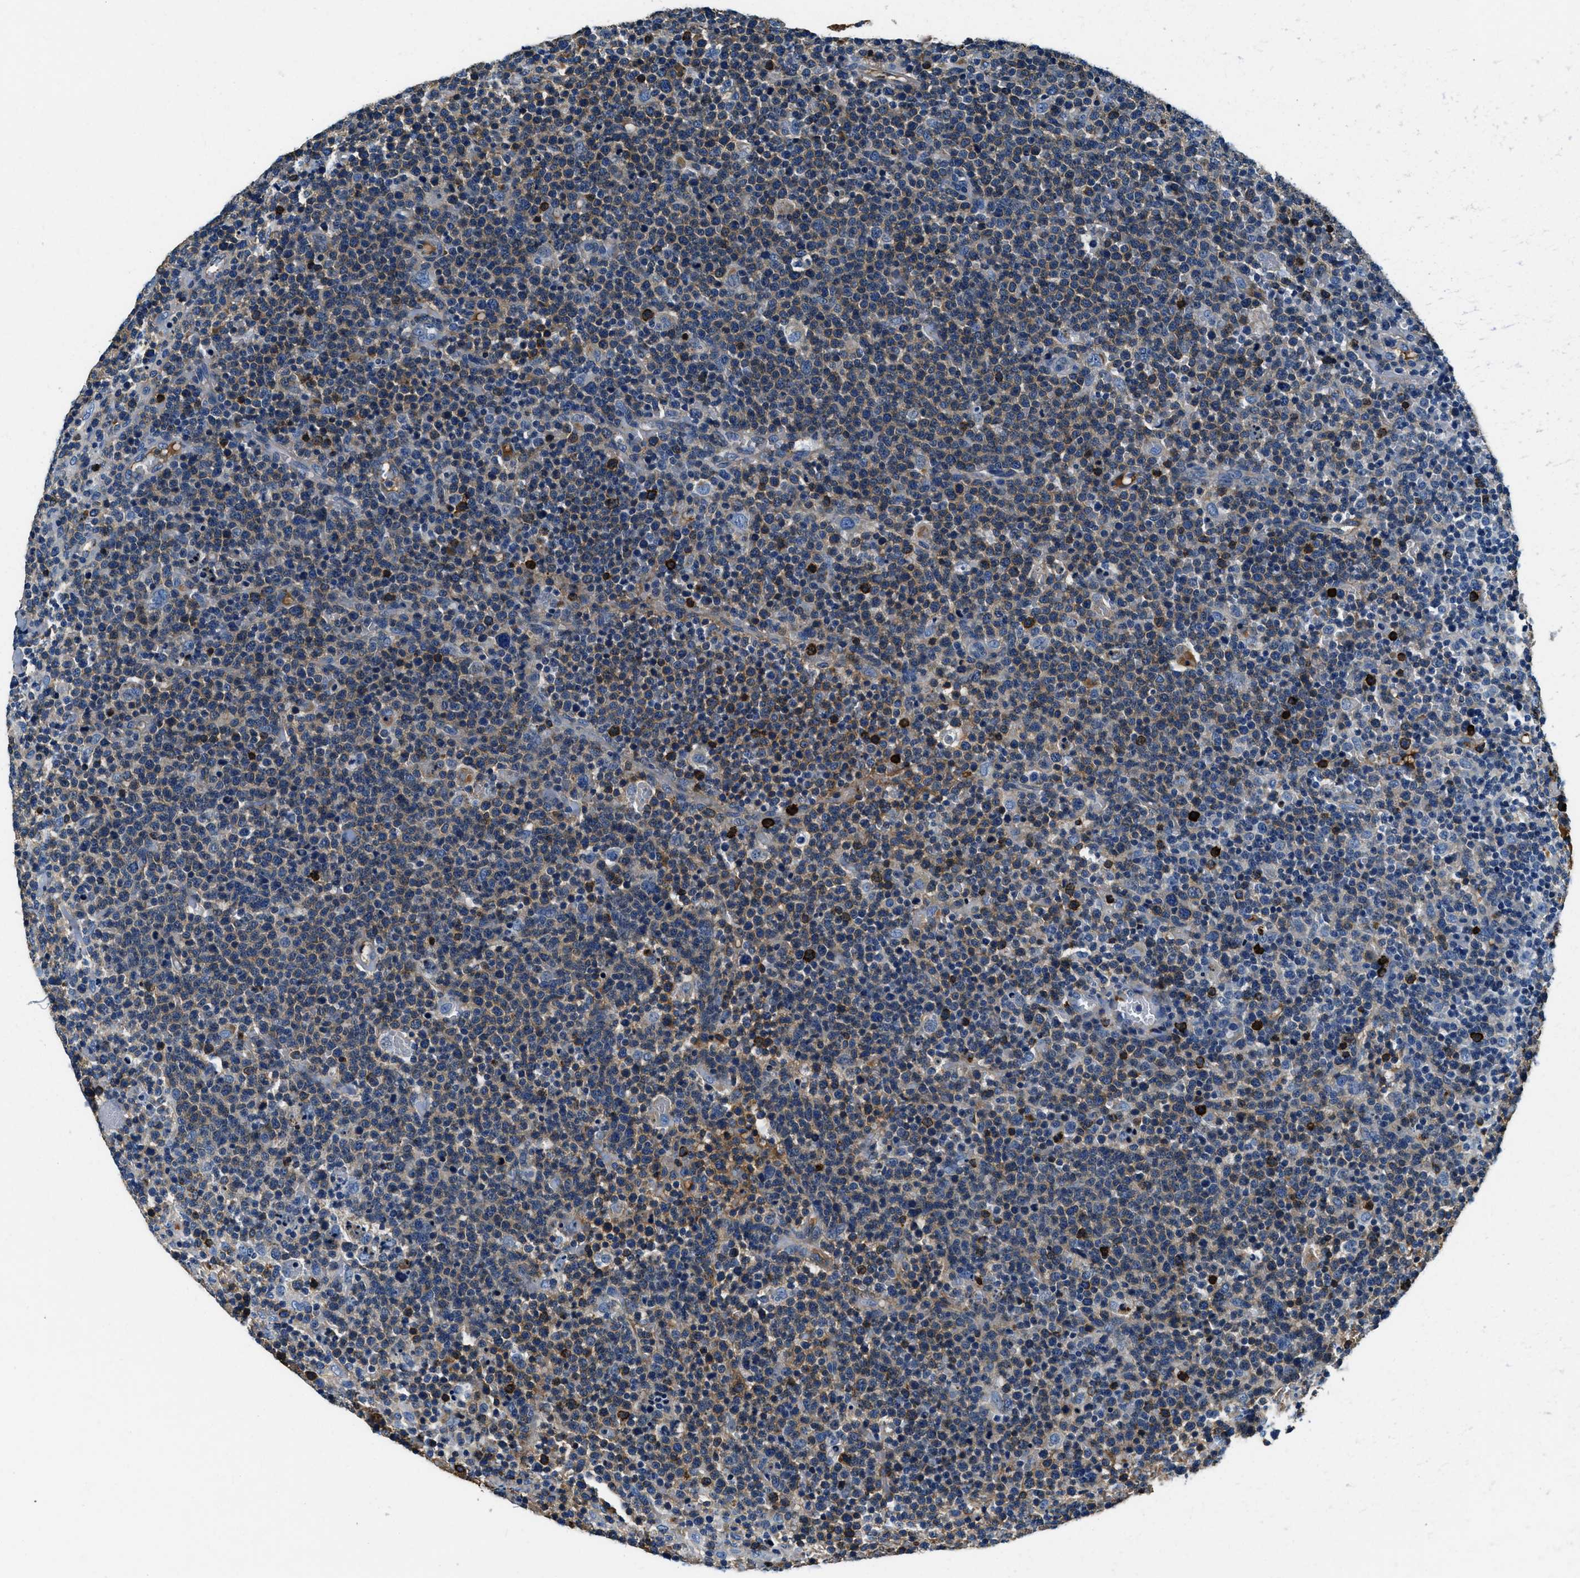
{"staining": {"intensity": "moderate", "quantity": "25%-75%", "location": "cytoplasmic/membranous"}, "tissue": "lymphoma", "cell_type": "Tumor cells", "image_type": "cancer", "snomed": [{"axis": "morphology", "description": "Malignant lymphoma, non-Hodgkin's type, High grade"}, {"axis": "topography", "description": "Lymph node"}], "caption": "Tumor cells display medium levels of moderate cytoplasmic/membranous staining in approximately 25%-75% of cells in human malignant lymphoma, non-Hodgkin's type (high-grade).", "gene": "TMEM186", "patient": {"sex": "male", "age": 61}}